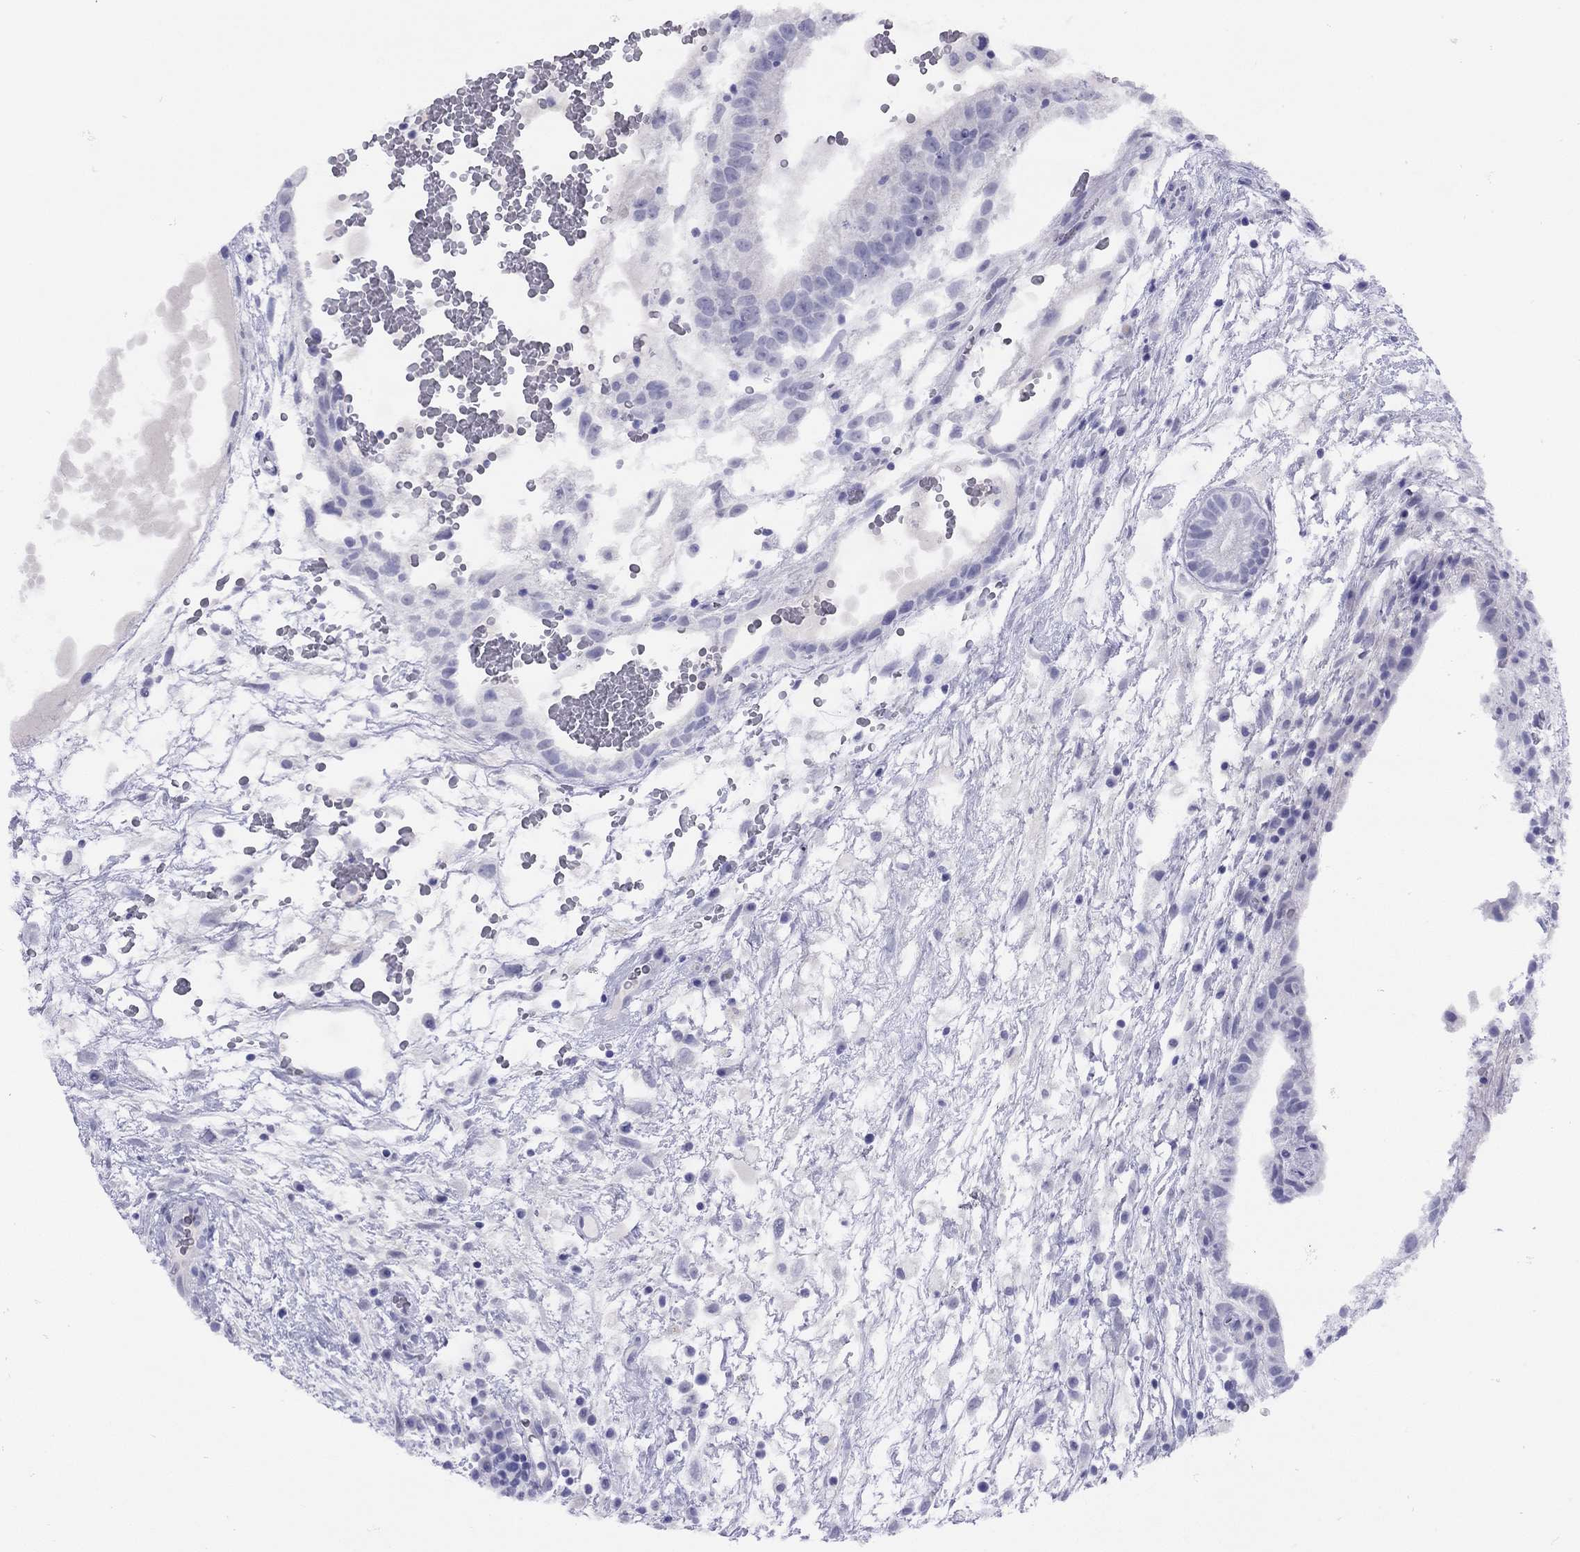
{"staining": {"intensity": "negative", "quantity": "none", "location": "none"}, "tissue": "testis cancer", "cell_type": "Tumor cells", "image_type": "cancer", "snomed": [{"axis": "morphology", "description": "Normal tissue, NOS"}, {"axis": "morphology", "description": "Carcinoma, Embryonal, NOS"}, {"axis": "topography", "description": "Testis"}], "caption": "Tumor cells are negative for protein expression in human testis embryonal carcinoma.", "gene": "GRIA2", "patient": {"sex": "male", "age": 32}}